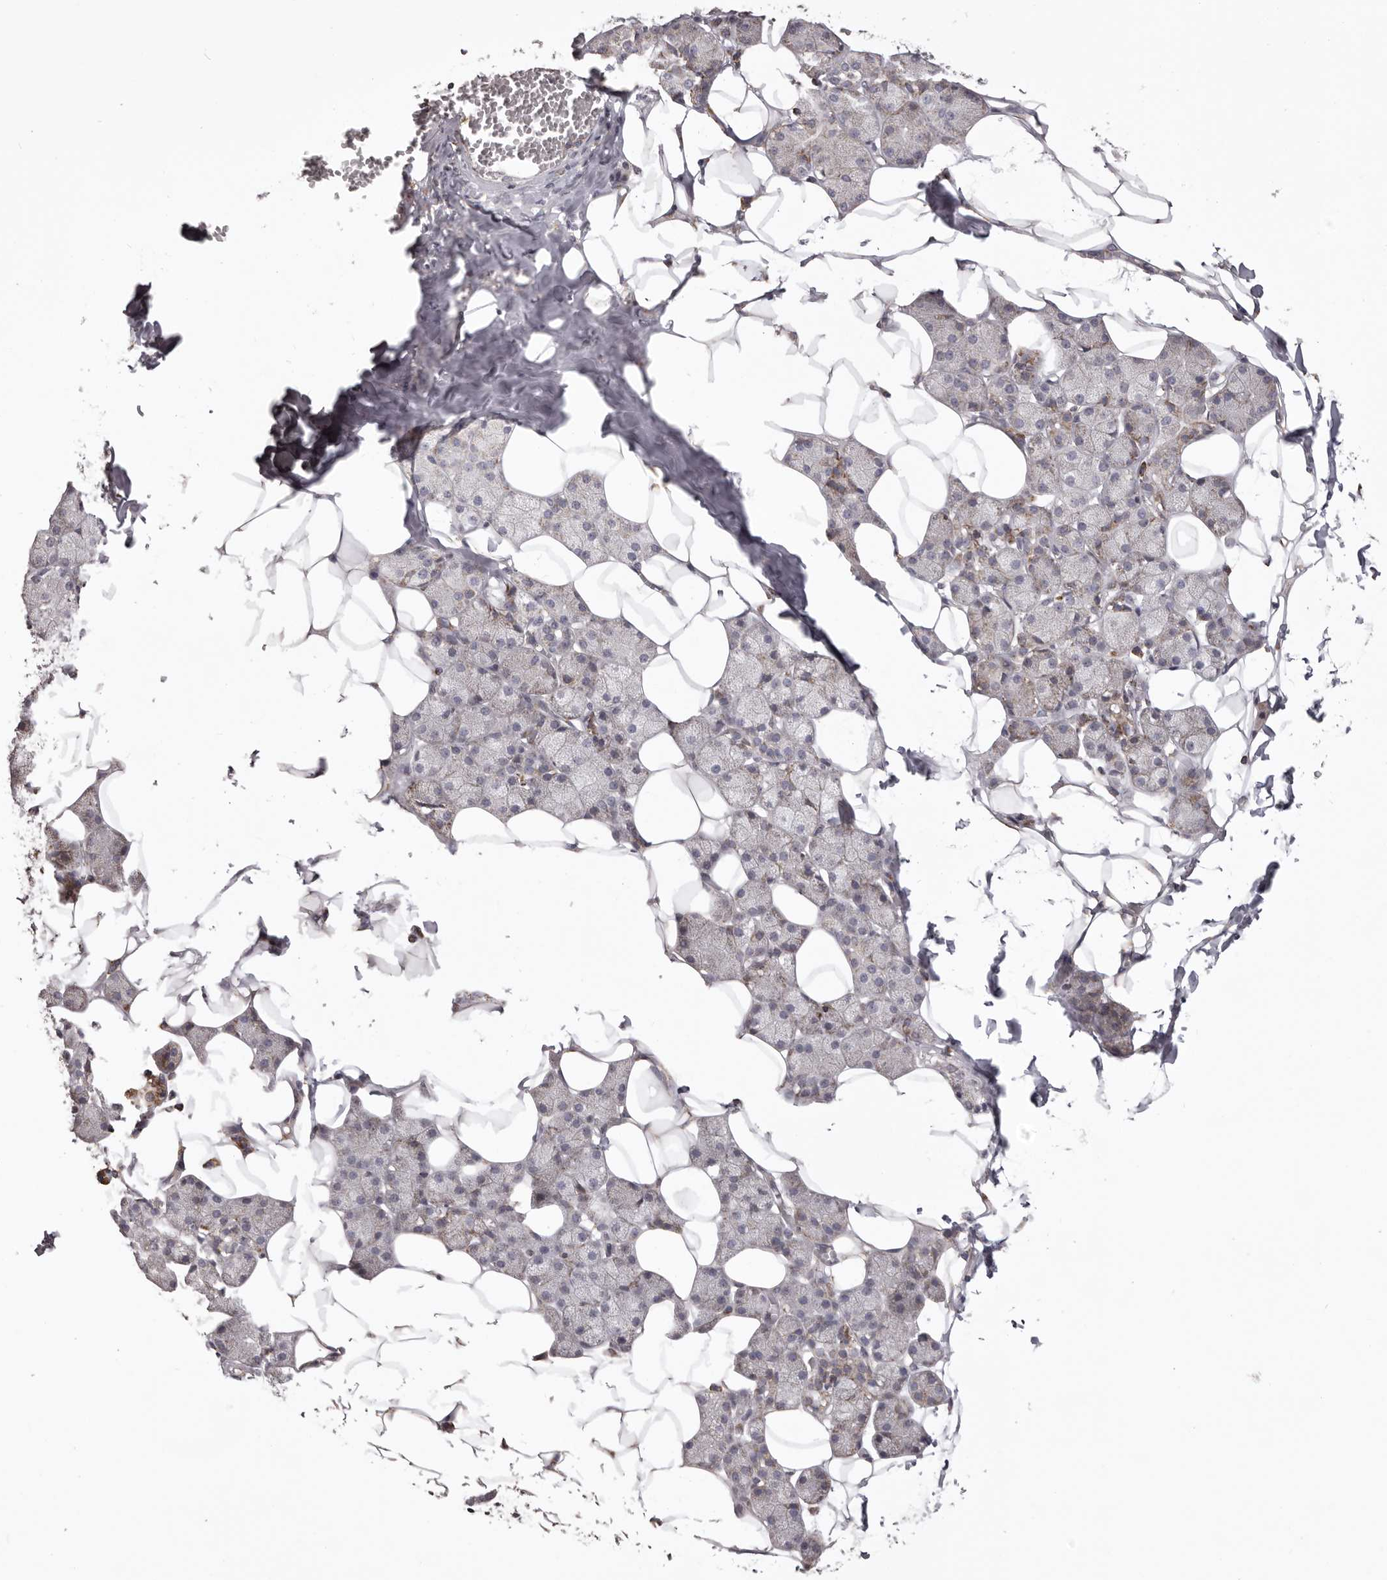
{"staining": {"intensity": "moderate", "quantity": "<25%", "location": "cytoplasmic/membranous"}, "tissue": "salivary gland", "cell_type": "Glandular cells", "image_type": "normal", "snomed": [{"axis": "morphology", "description": "Normal tissue, NOS"}, {"axis": "topography", "description": "Salivary gland"}], "caption": "Salivary gland stained with IHC shows moderate cytoplasmic/membranous expression in about <25% of glandular cells.", "gene": "CHRM2", "patient": {"sex": "female", "age": 33}}